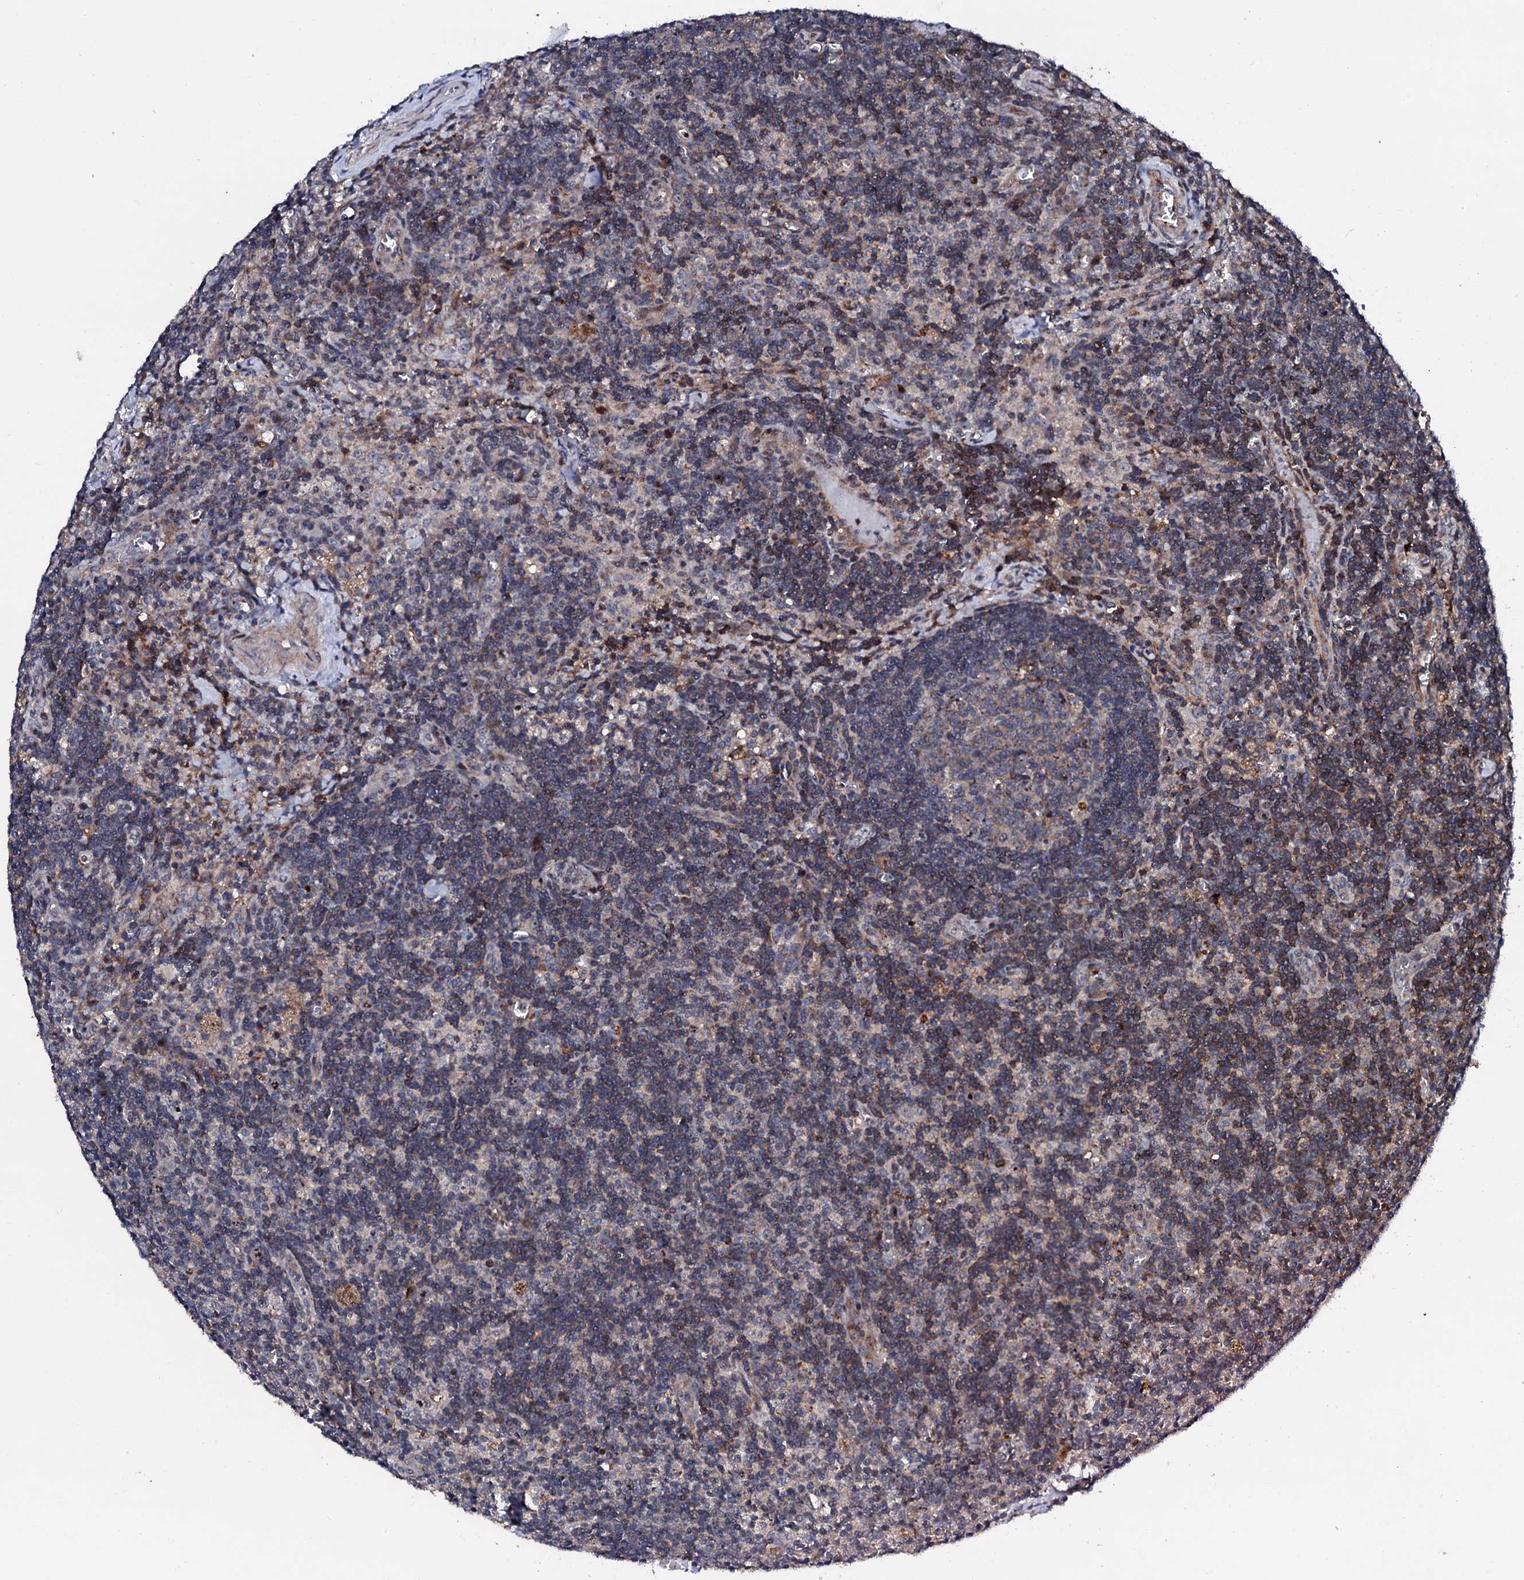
{"staining": {"intensity": "weak", "quantity": "25%-75%", "location": "cytoplasmic/membranous"}, "tissue": "lymph node", "cell_type": "Germinal center cells", "image_type": "normal", "snomed": [{"axis": "morphology", "description": "Normal tissue, NOS"}, {"axis": "topography", "description": "Lymph node"}], "caption": "This is a photomicrograph of IHC staining of unremarkable lymph node, which shows weak expression in the cytoplasmic/membranous of germinal center cells.", "gene": "GTPBP4", "patient": {"sex": "male", "age": 58}}